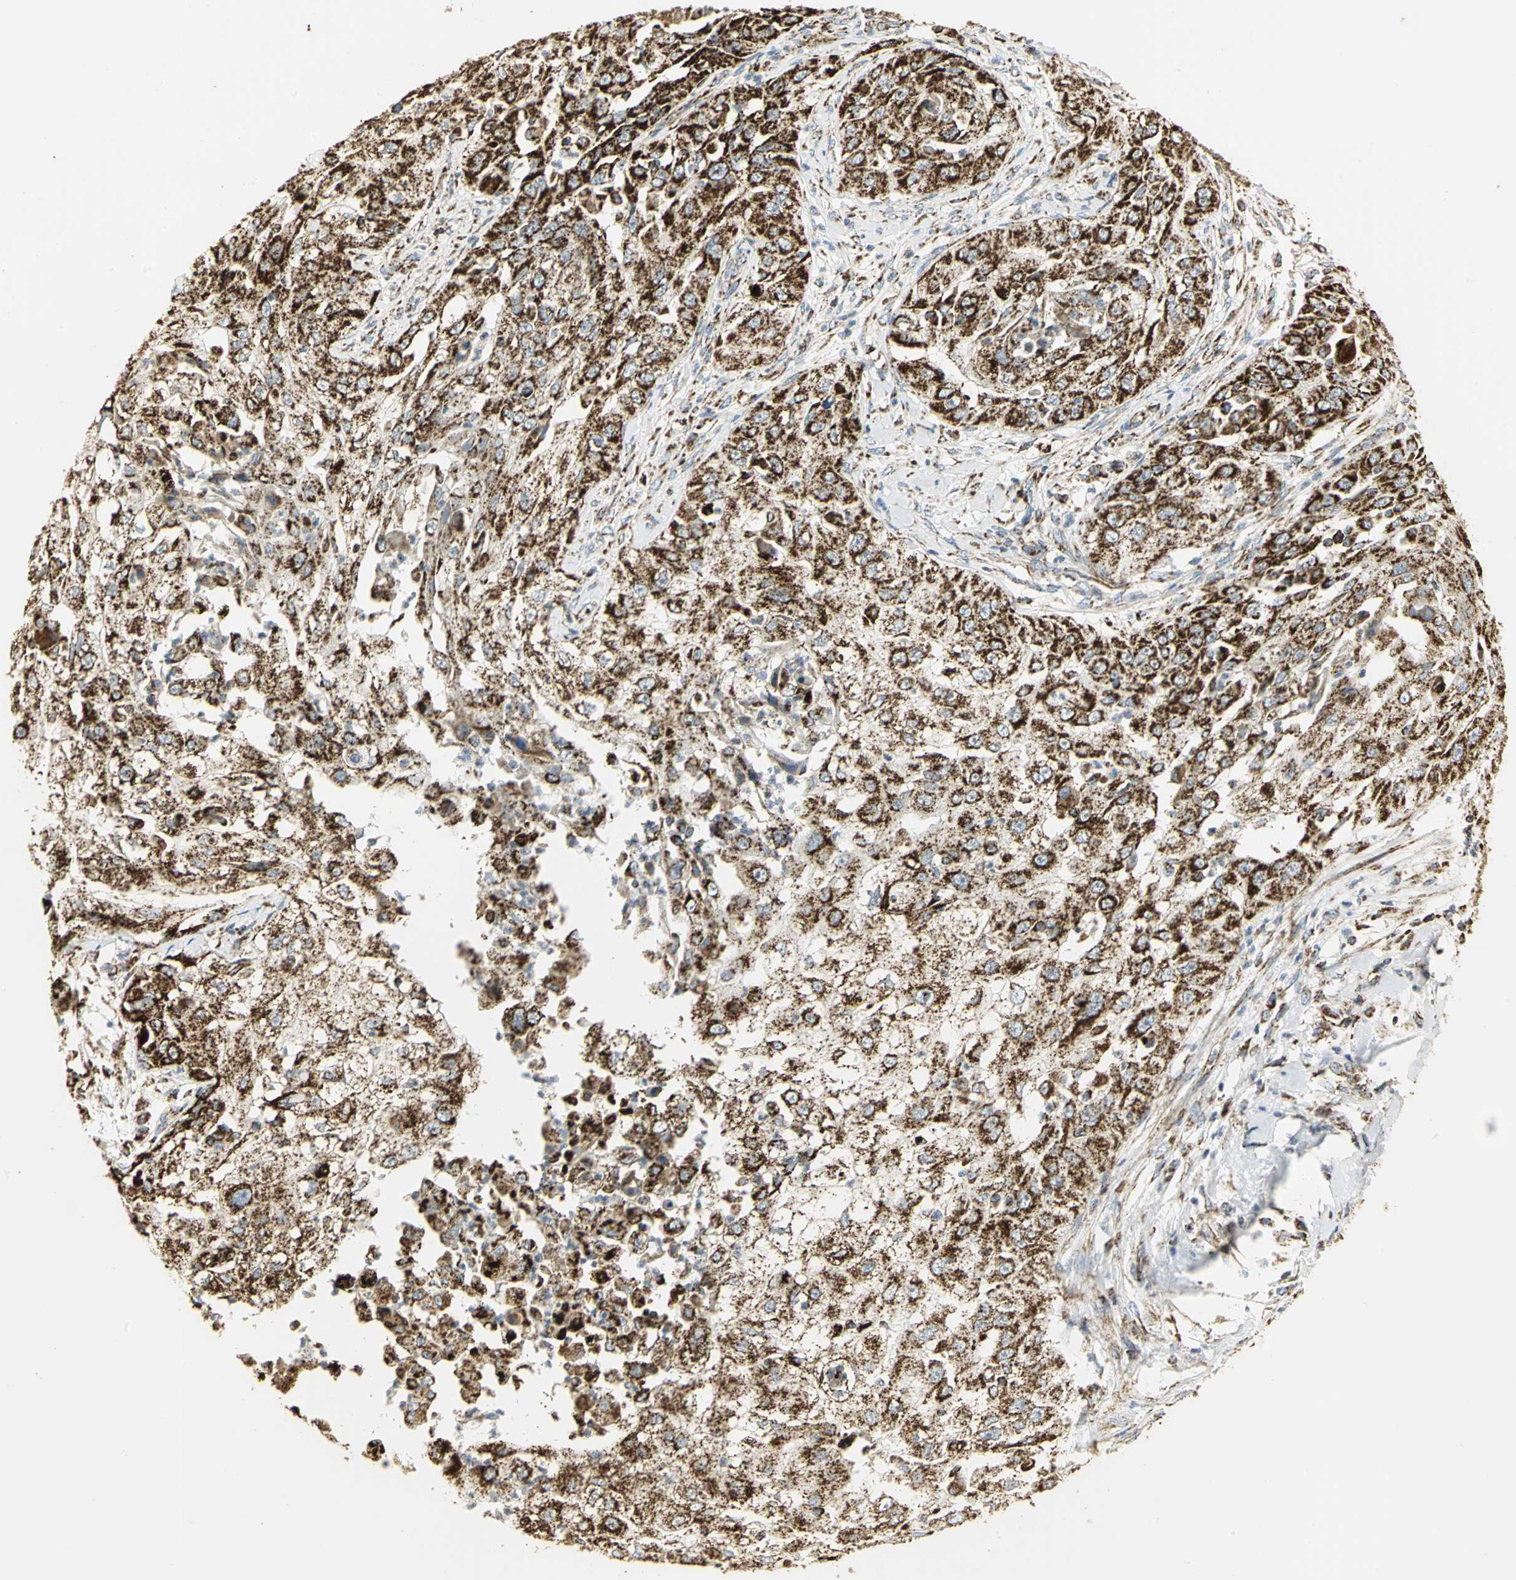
{"staining": {"intensity": "strong", "quantity": ">75%", "location": "cytoplasmic/membranous"}, "tissue": "cervical cancer", "cell_type": "Tumor cells", "image_type": "cancer", "snomed": [{"axis": "morphology", "description": "Squamous cell carcinoma, NOS"}, {"axis": "topography", "description": "Cervix"}], "caption": "Immunohistochemistry (IHC) photomicrograph of human squamous cell carcinoma (cervical) stained for a protein (brown), which displays high levels of strong cytoplasmic/membranous expression in approximately >75% of tumor cells.", "gene": "VDAC1", "patient": {"sex": "female", "age": 64}}